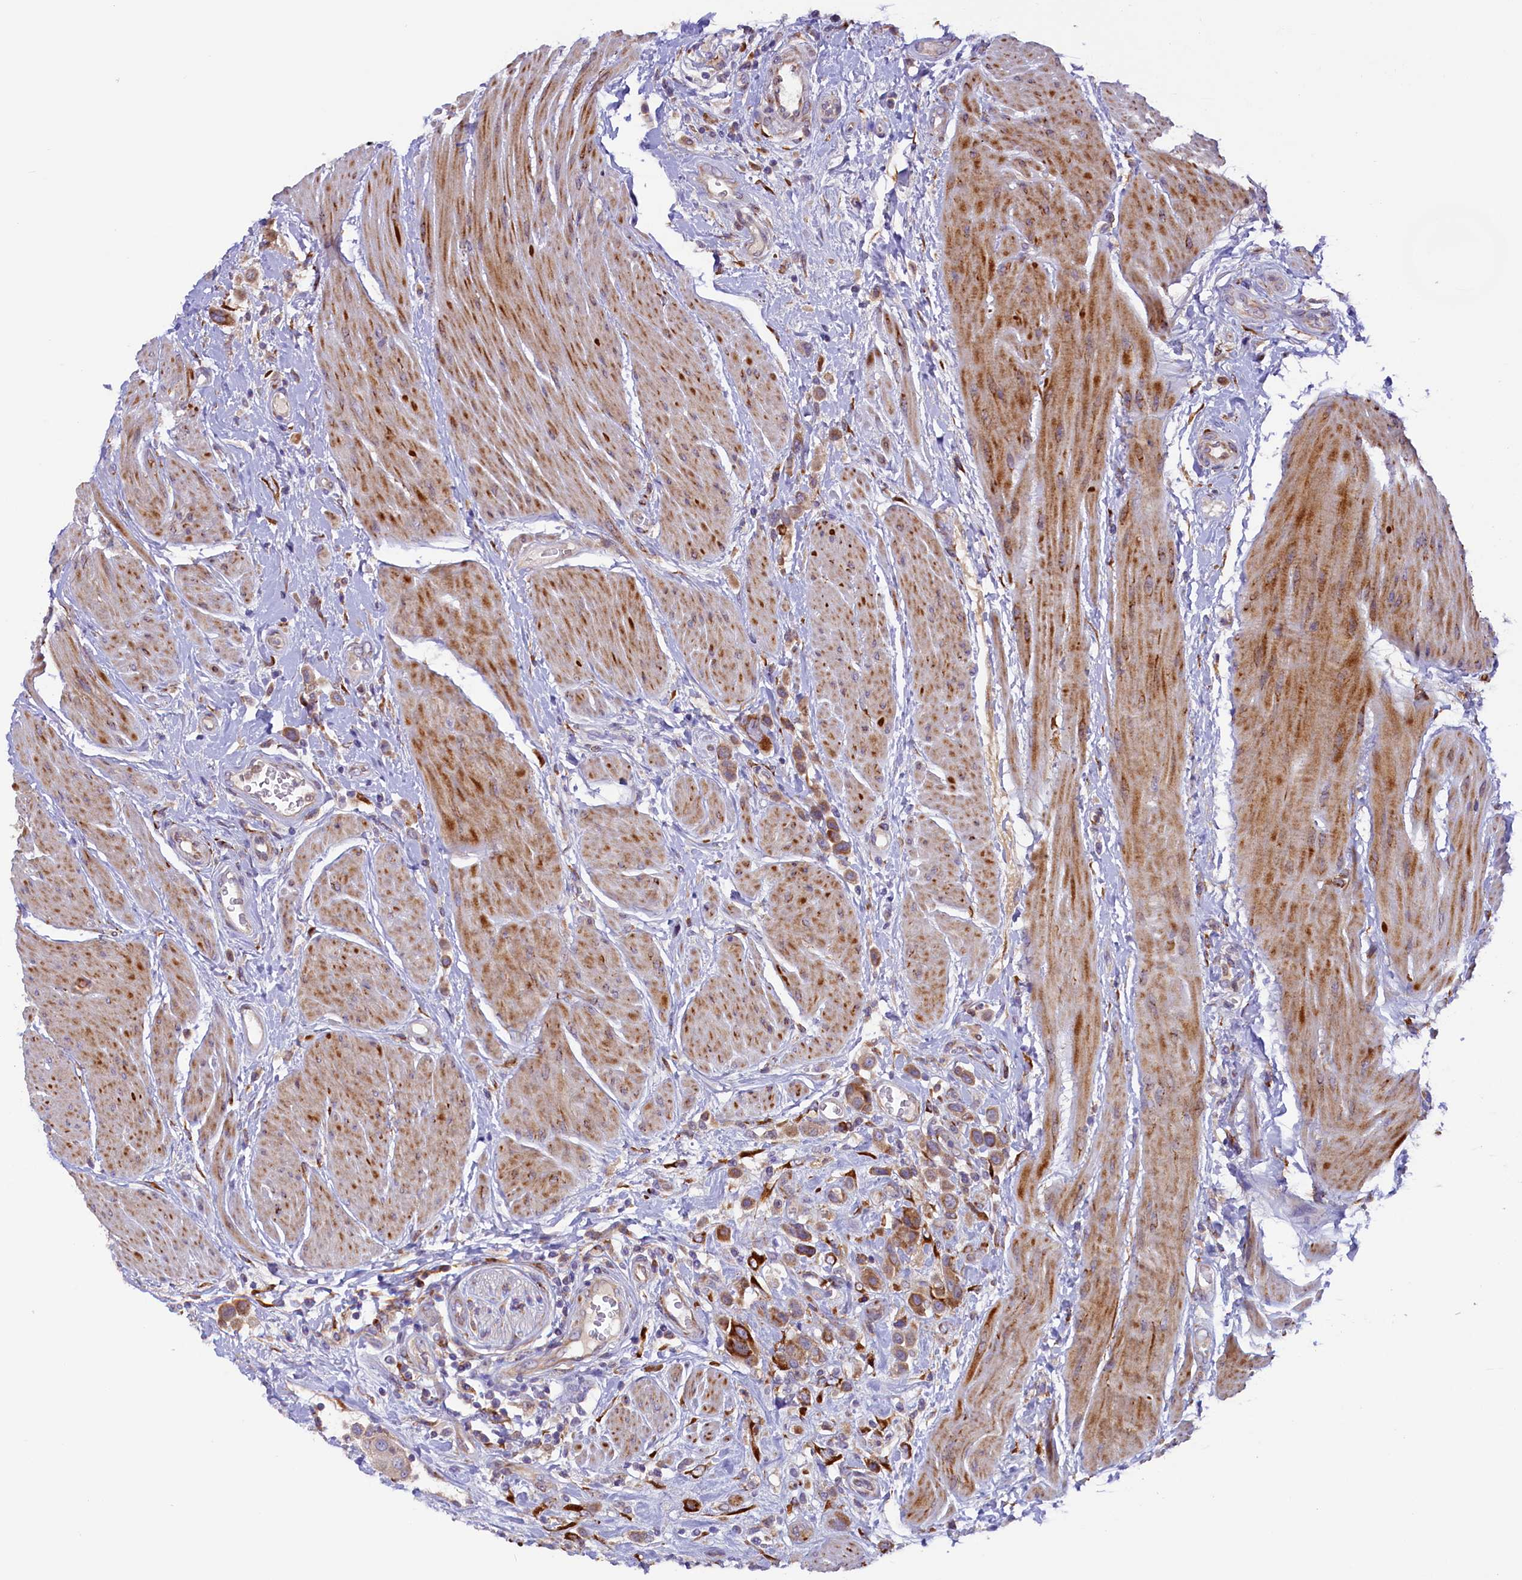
{"staining": {"intensity": "moderate", "quantity": ">75%", "location": "cytoplasmic/membranous"}, "tissue": "urothelial cancer", "cell_type": "Tumor cells", "image_type": "cancer", "snomed": [{"axis": "morphology", "description": "Urothelial carcinoma, High grade"}, {"axis": "topography", "description": "Urinary bladder"}], "caption": "Moderate cytoplasmic/membranous protein positivity is appreciated in approximately >75% of tumor cells in urothelial cancer.", "gene": "SSC5D", "patient": {"sex": "male", "age": 50}}